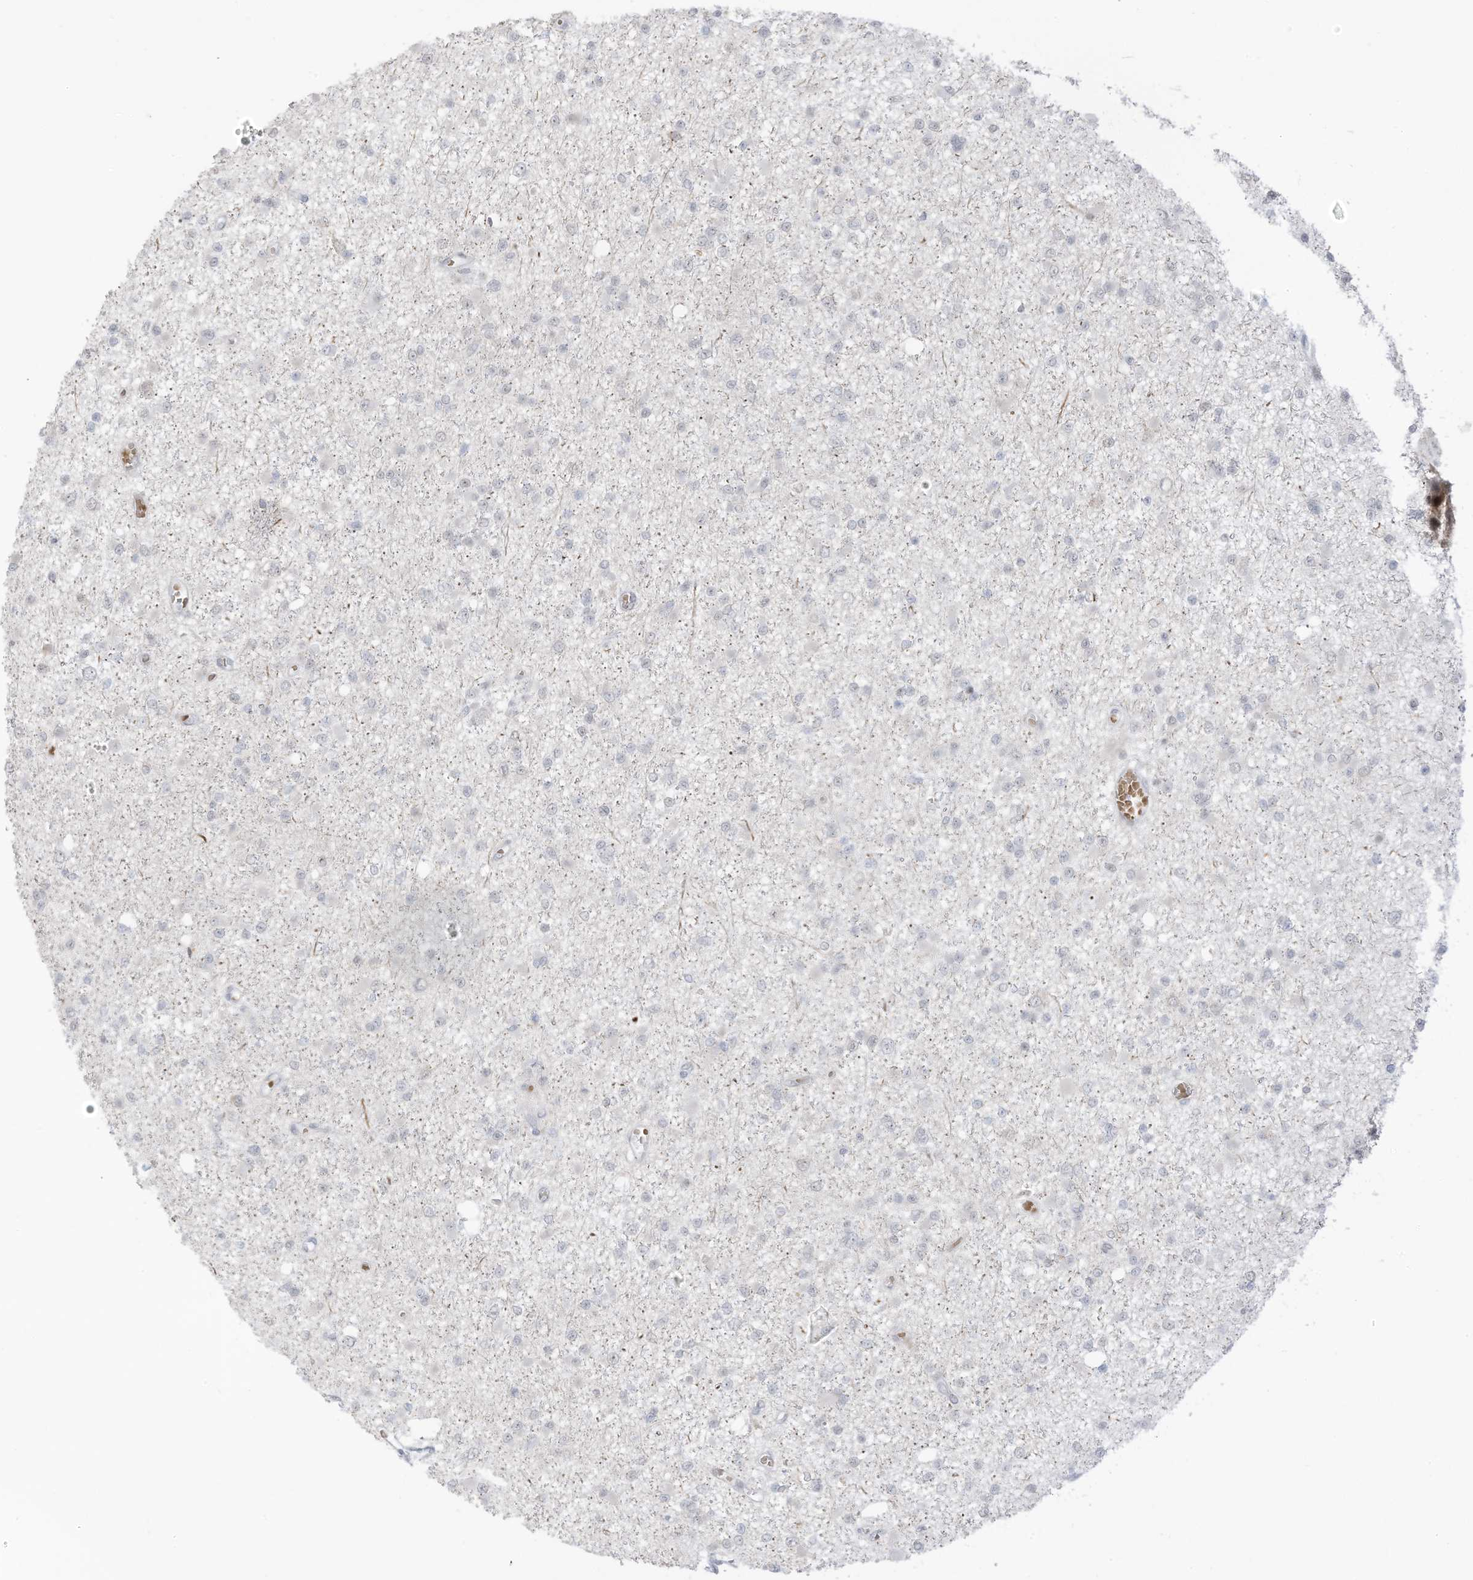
{"staining": {"intensity": "negative", "quantity": "none", "location": "none"}, "tissue": "glioma", "cell_type": "Tumor cells", "image_type": "cancer", "snomed": [{"axis": "morphology", "description": "Glioma, malignant, Low grade"}, {"axis": "topography", "description": "Brain"}], "caption": "A histopathology image of glioma stained for a protein displays no brown staining in tumor cells.", "gene": "ZCWPW2", "patient": {"sex": "female", "age": 22}}